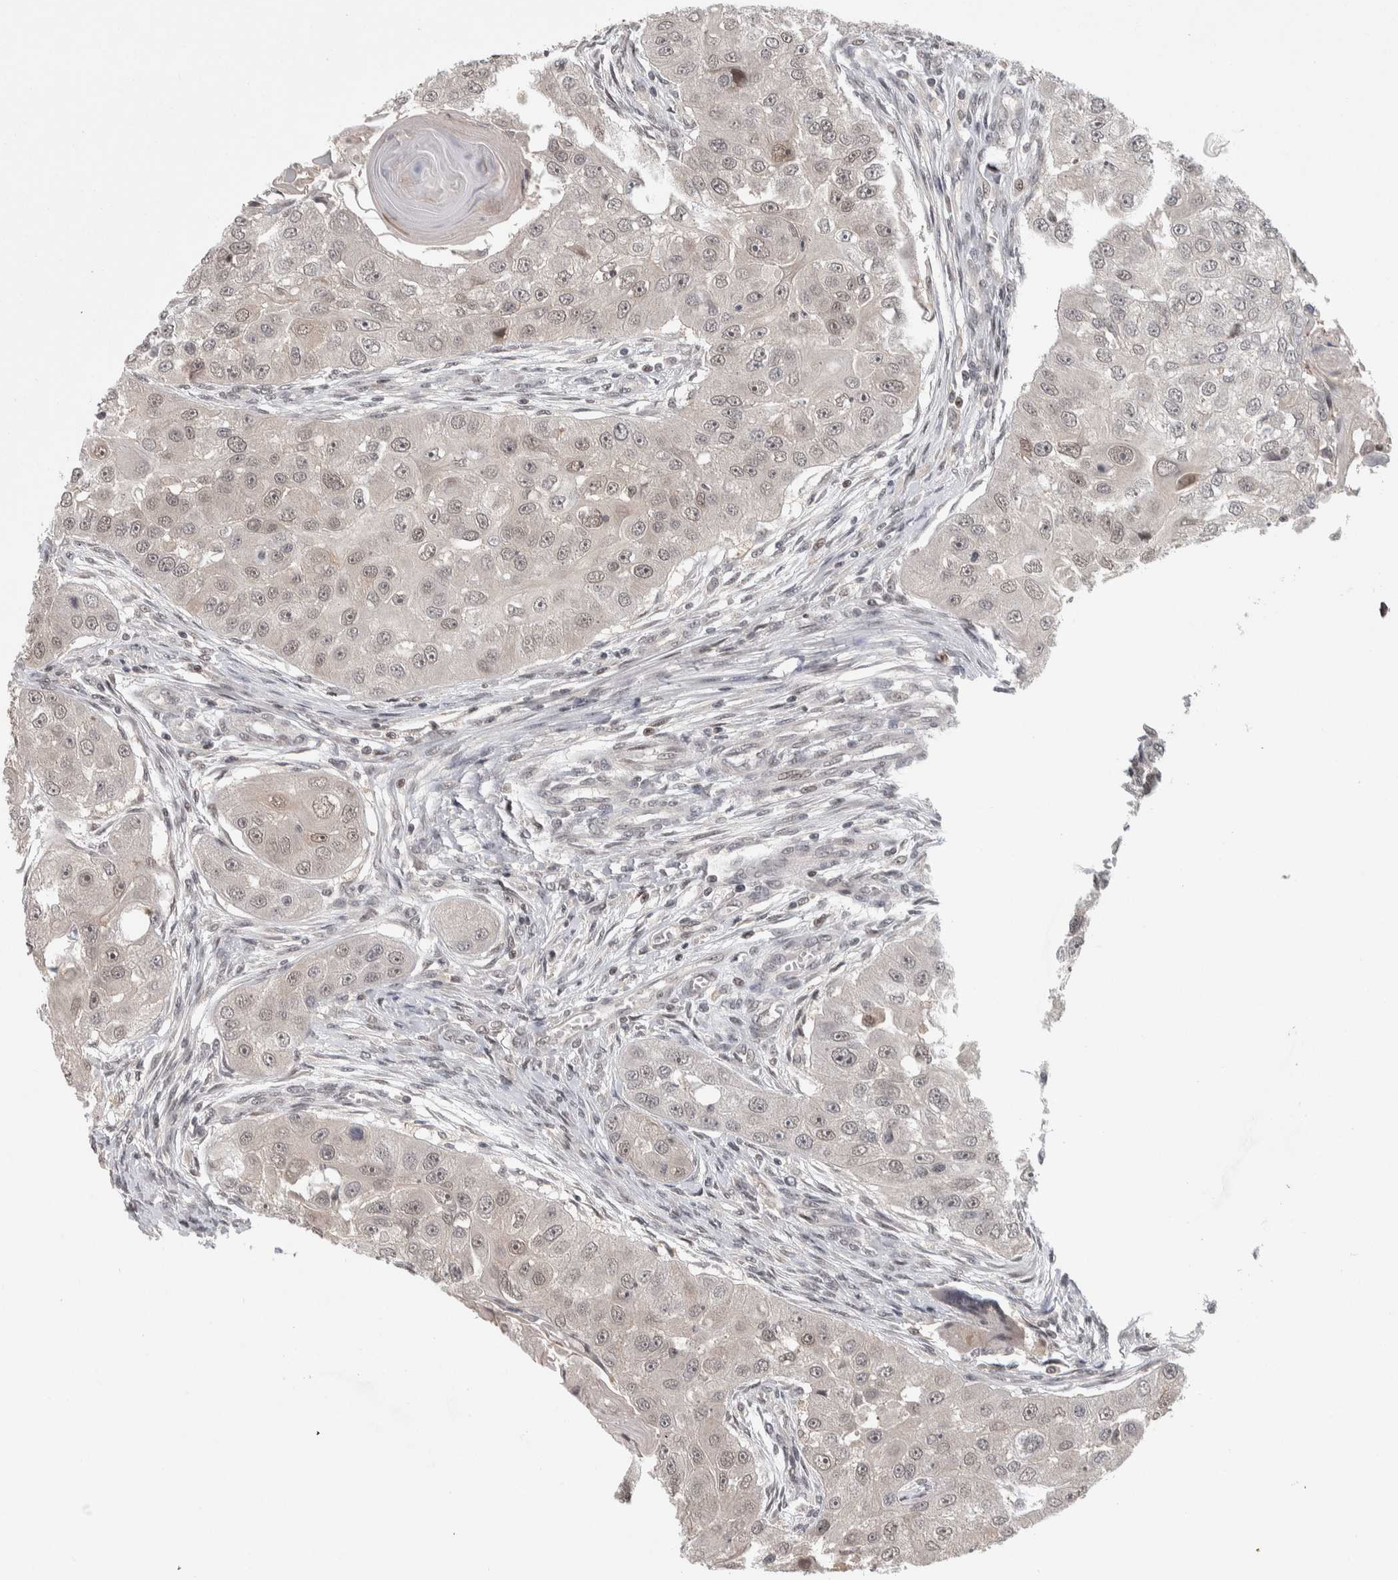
{"staining": {"intensity": "weak", "quantity": "25%-75%", "location": "nuclear"}, "tissue": "head and neck cancer", "cell_type": "Tumor cells", "image_type": "cancer", "snomed": [{"axis": "morphology", "description": "Normal tissue, NOS"}, {"axis": "morphology", "description": "Squamous cell carcinoma, NOS"}, {"axis": "topography", "description": "Skeletal muscle"}, {"axis": "topography", "description": "Head-Neck"}], "caption": "Immunohistochemistry (IHC) (DAB (3,3'-diaminobenzidine)) staining of human head and neck squamous cell carcinoma shows weak nuclear protein staining in about 25%-75% of tumor cells. (DAB IHC with brightfield microscopy, high magnification).", "gene": "ZSCAN21", "patient": {"sex": "male", "age": 51}}